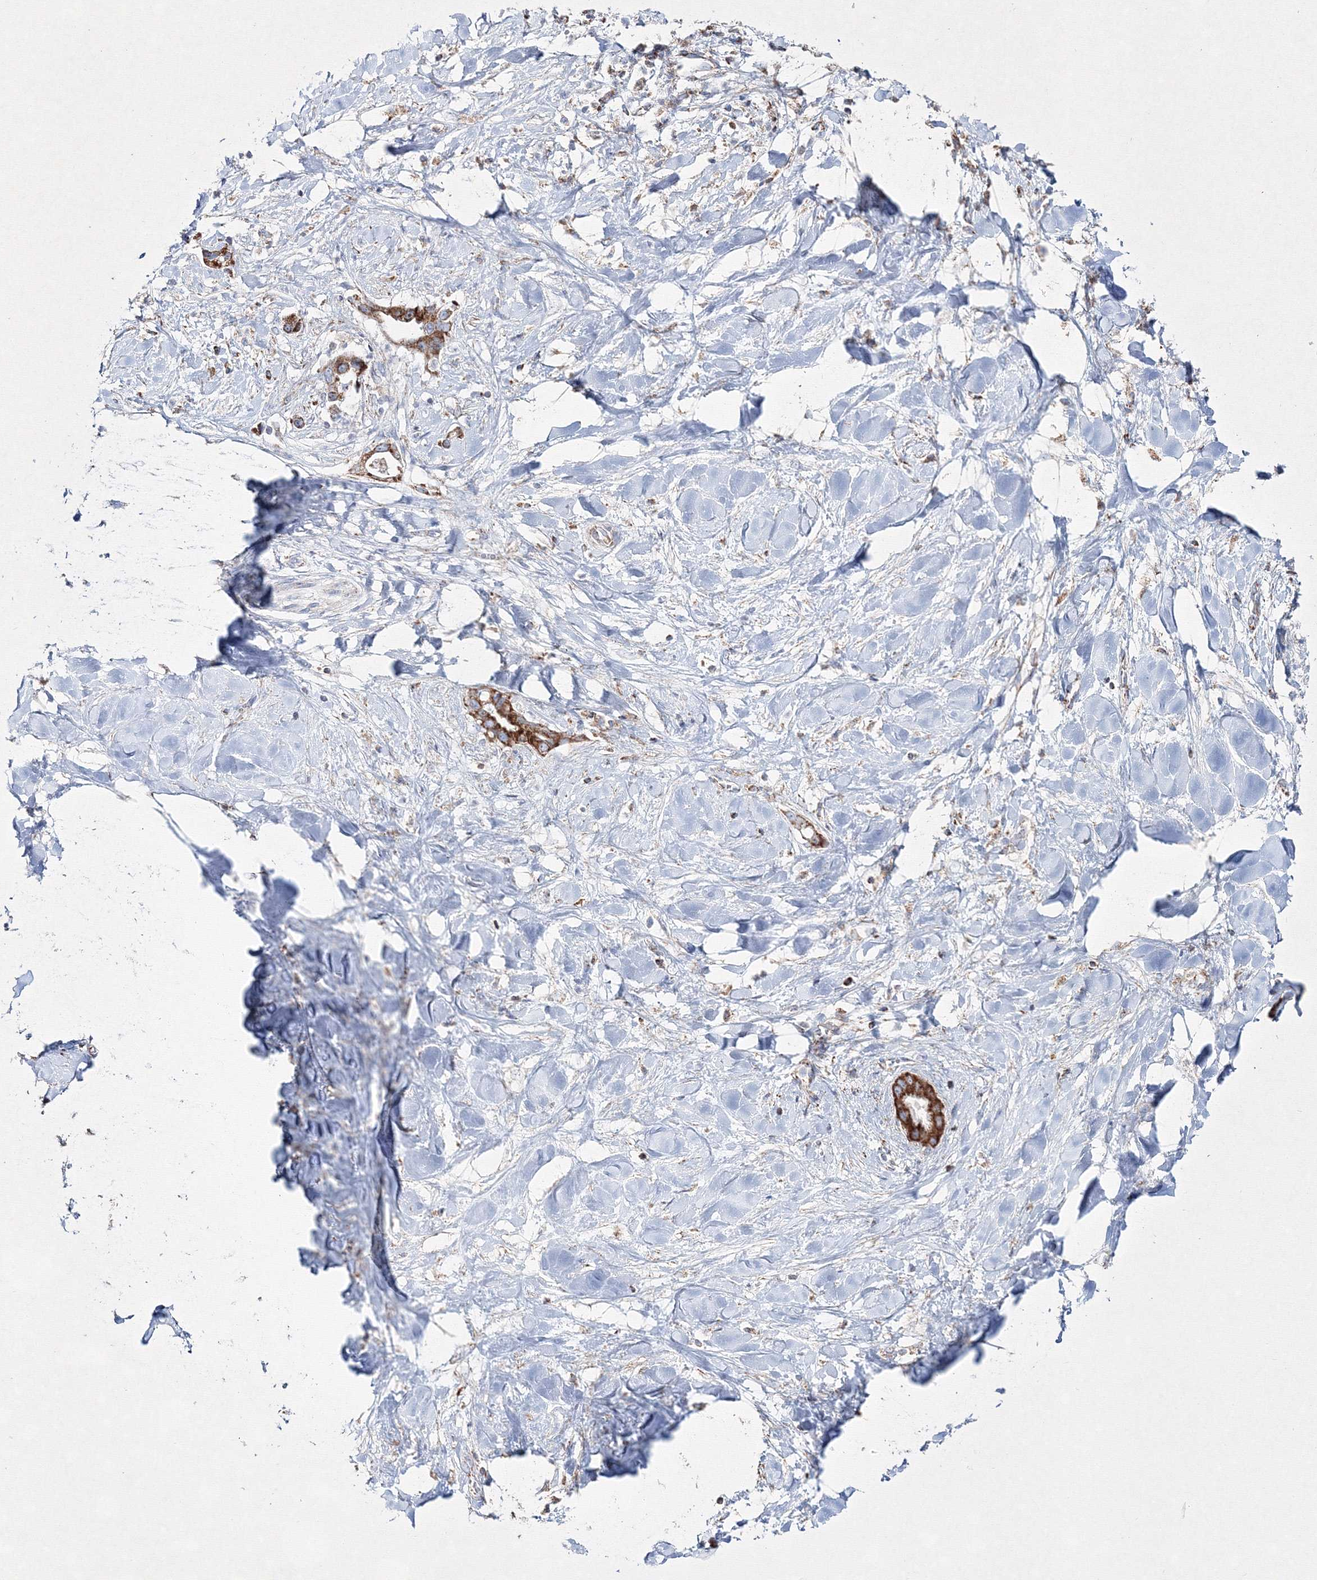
{"staining": {"intensity": "moderate", "quantity": ">75%", "location": "cytoplasmic/membranous"}, "tissue": "liver cancer", "cell_type": "Tumor cells", "image_type": "cancer", "snomed": [{"axis": "morphology", "description": "Cholangiocarcinoma"}, {"axis": "topography", "description": "Liver"}], "caption": "Liver cholangiocarcinoma stained with a brown dye displays moderate cytoplasmic/membranous positive expression in approximately >75% of tumor cells.", "gene": "IGSF9", "patient": {"sex": "female", "age": 54}}